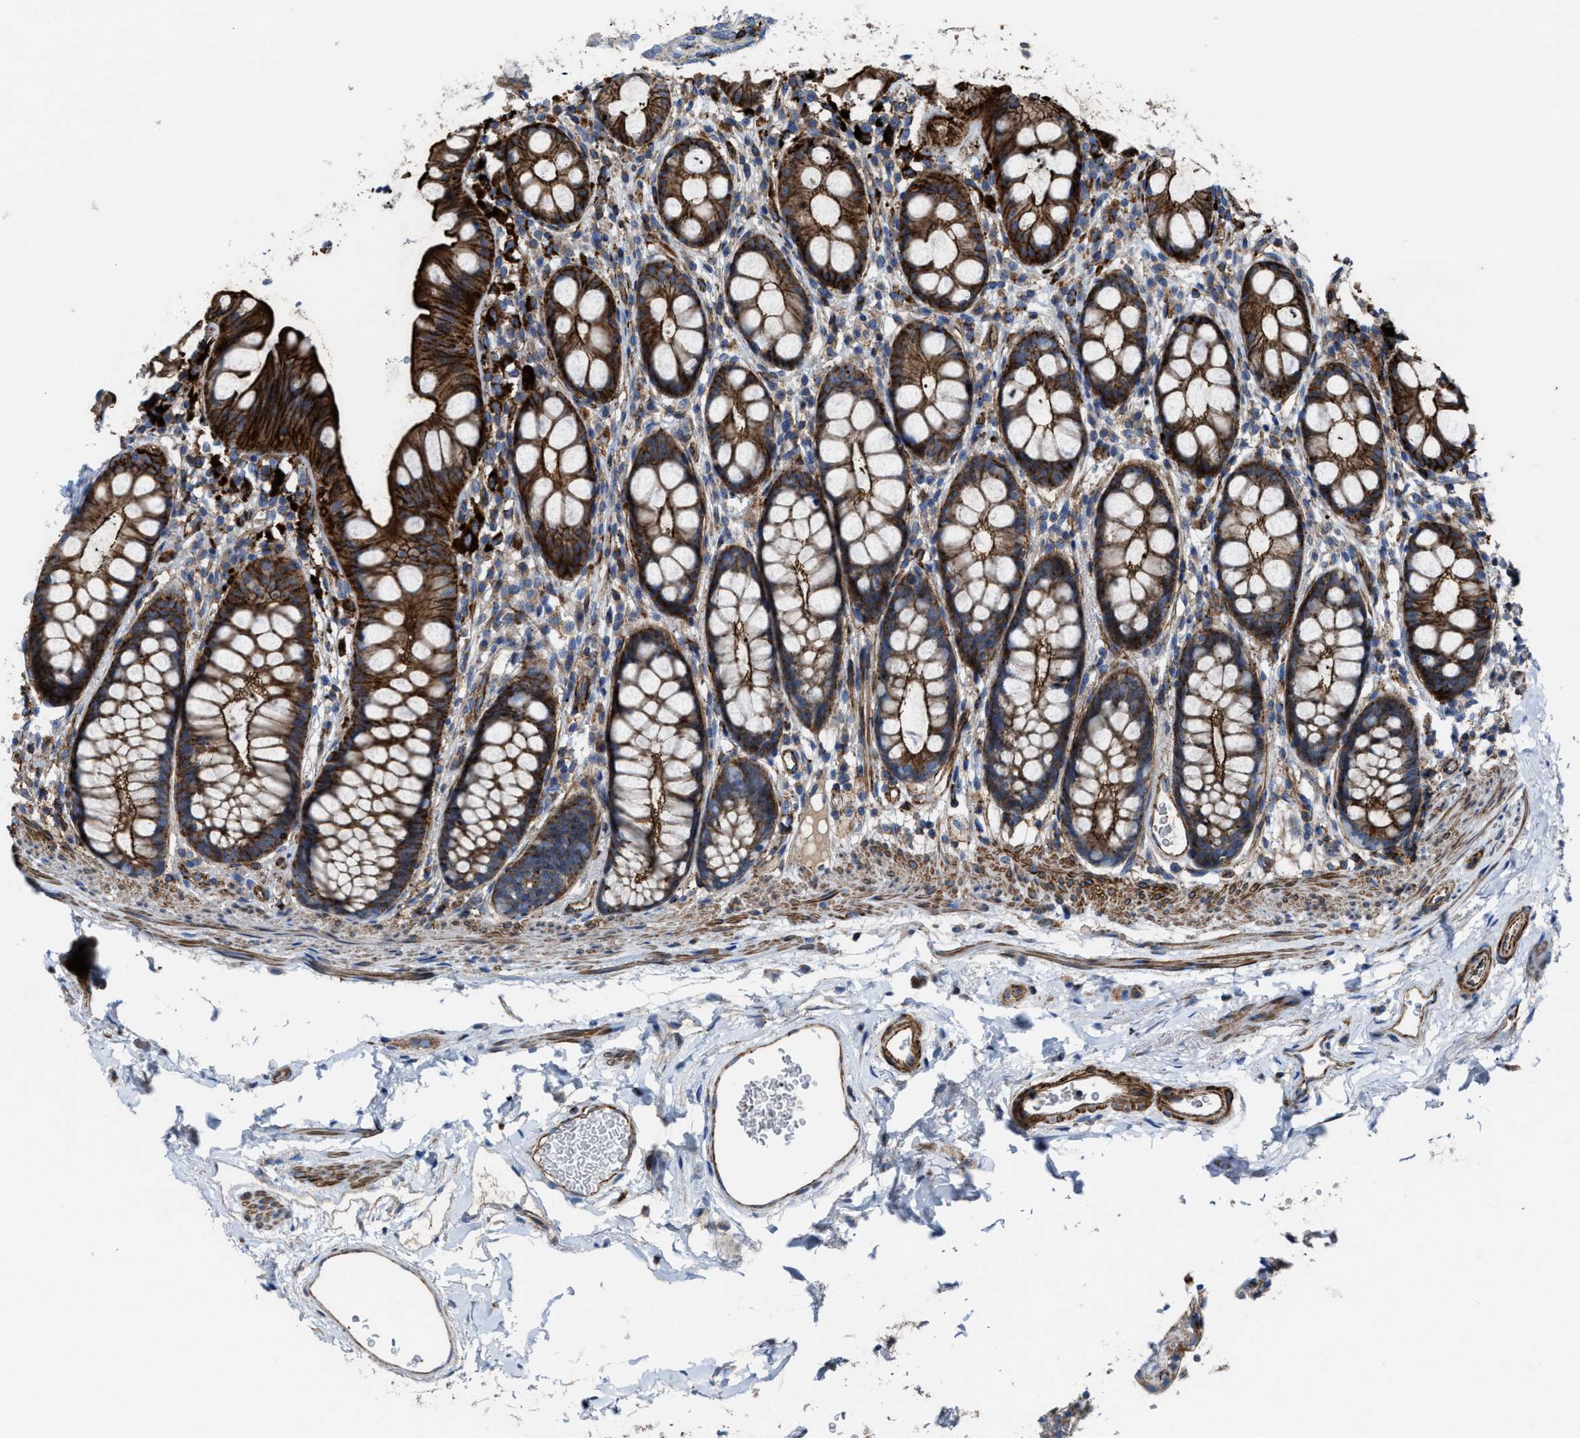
{"staining": {"intensity": "strong", "quantity": ">75%", "location": "cytoplasmic/membranous"}, "tissue": "rectum", "cell_type": "Glandular cells", "image_type": "normal", "snomed": [{"axis": "morphology", "description": "Normal tissue, NOS"}, {"axis": "topography", "description": "Rectum"}], "caption": "Human rectum stained with a protein marker shows strong staining in glandular cells.", "gene": "AGPAT2", "patient": {"sex": "female", "age": 65}}